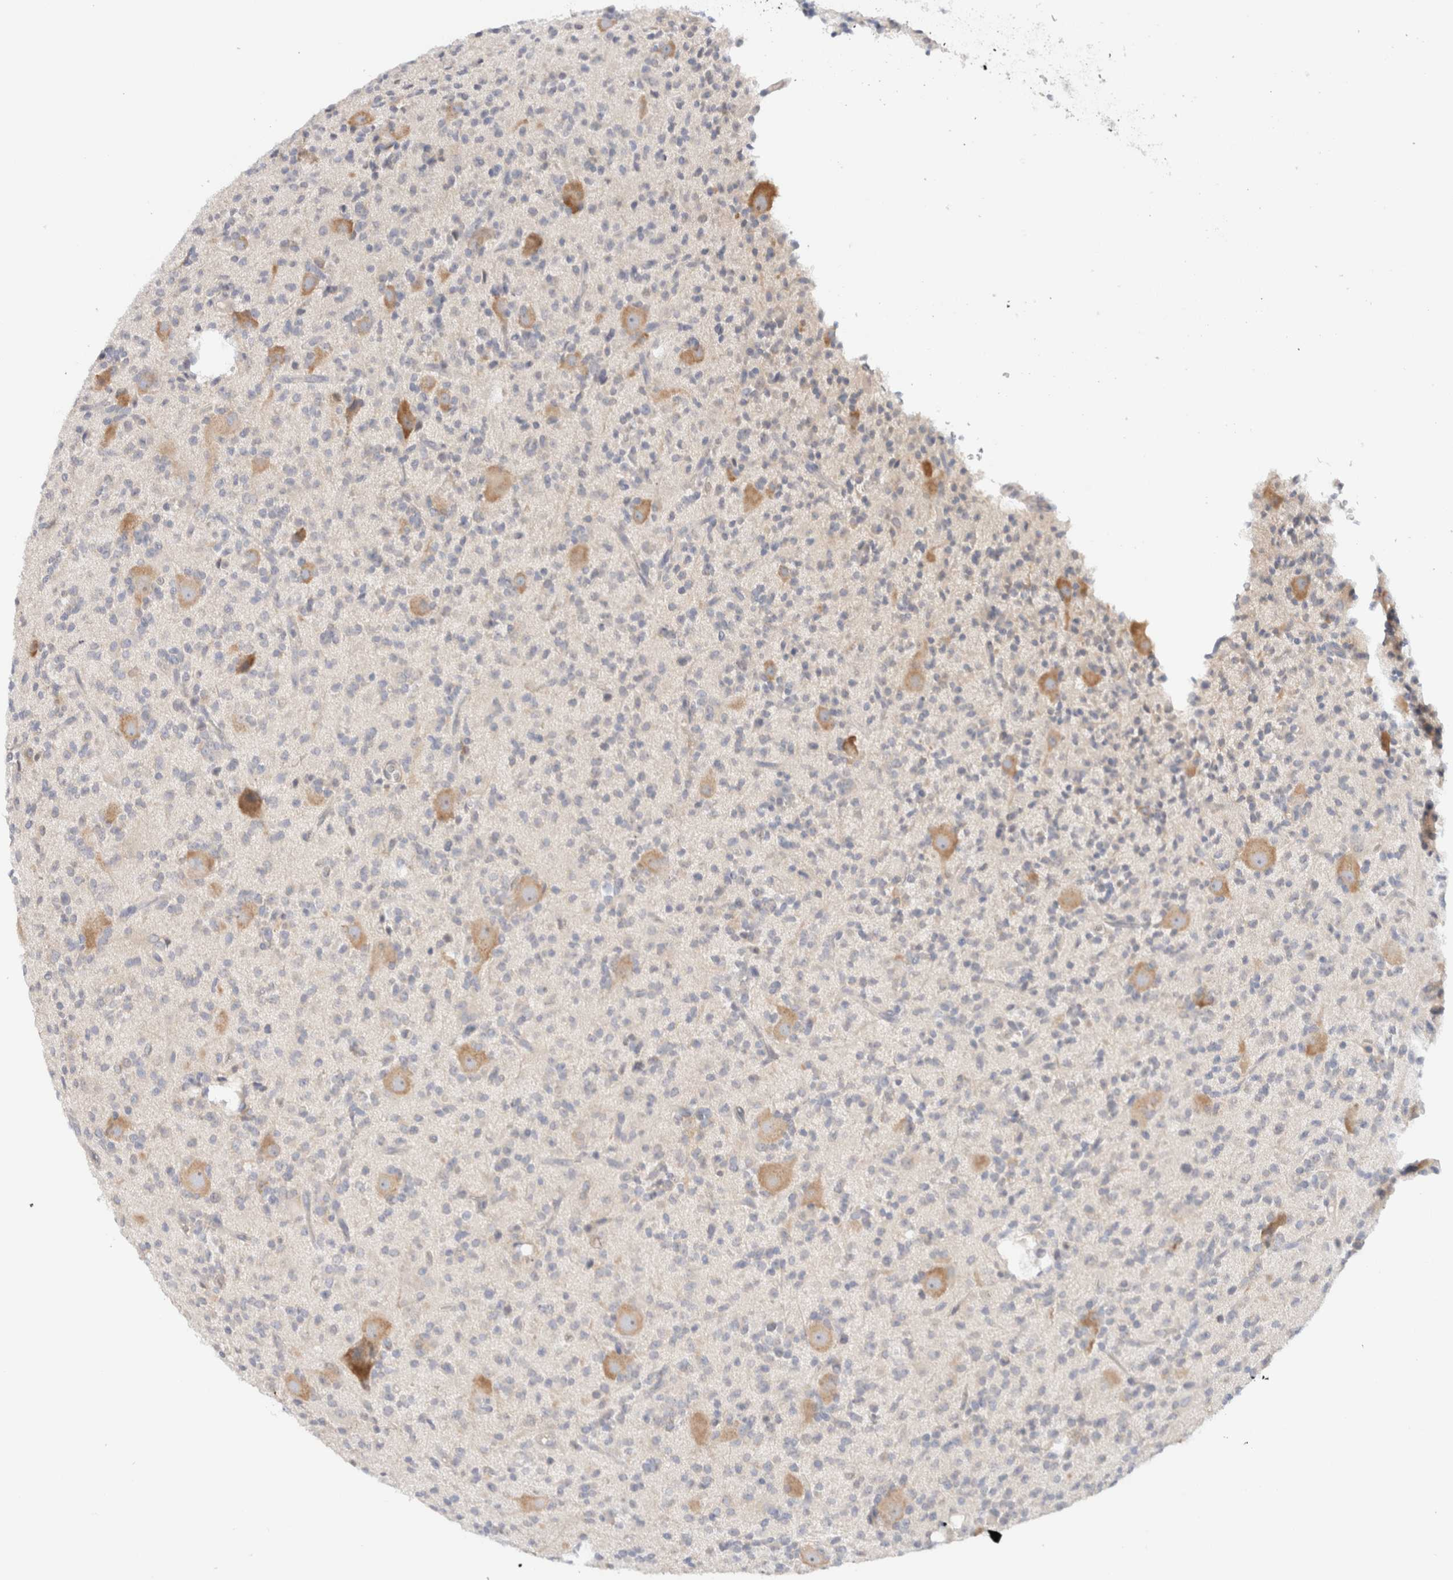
{"staining": {"intensity": "negative", "quantity": "none", "location": "none"}, "tissue": "glioma", "cell_type": "Tumor cells", "image_type": "cancer", "snomed": [{"axis": "morphology", "description": "Glioma, malignant, High grade"}, {"axis": "topography", "description": "Brain"}], "caption": "Tumor cells are negative for brown protein staining in malignant glioma (high-grade).", "gene": "SPRTN", "patient": {"sex": "male", "age": 34}}